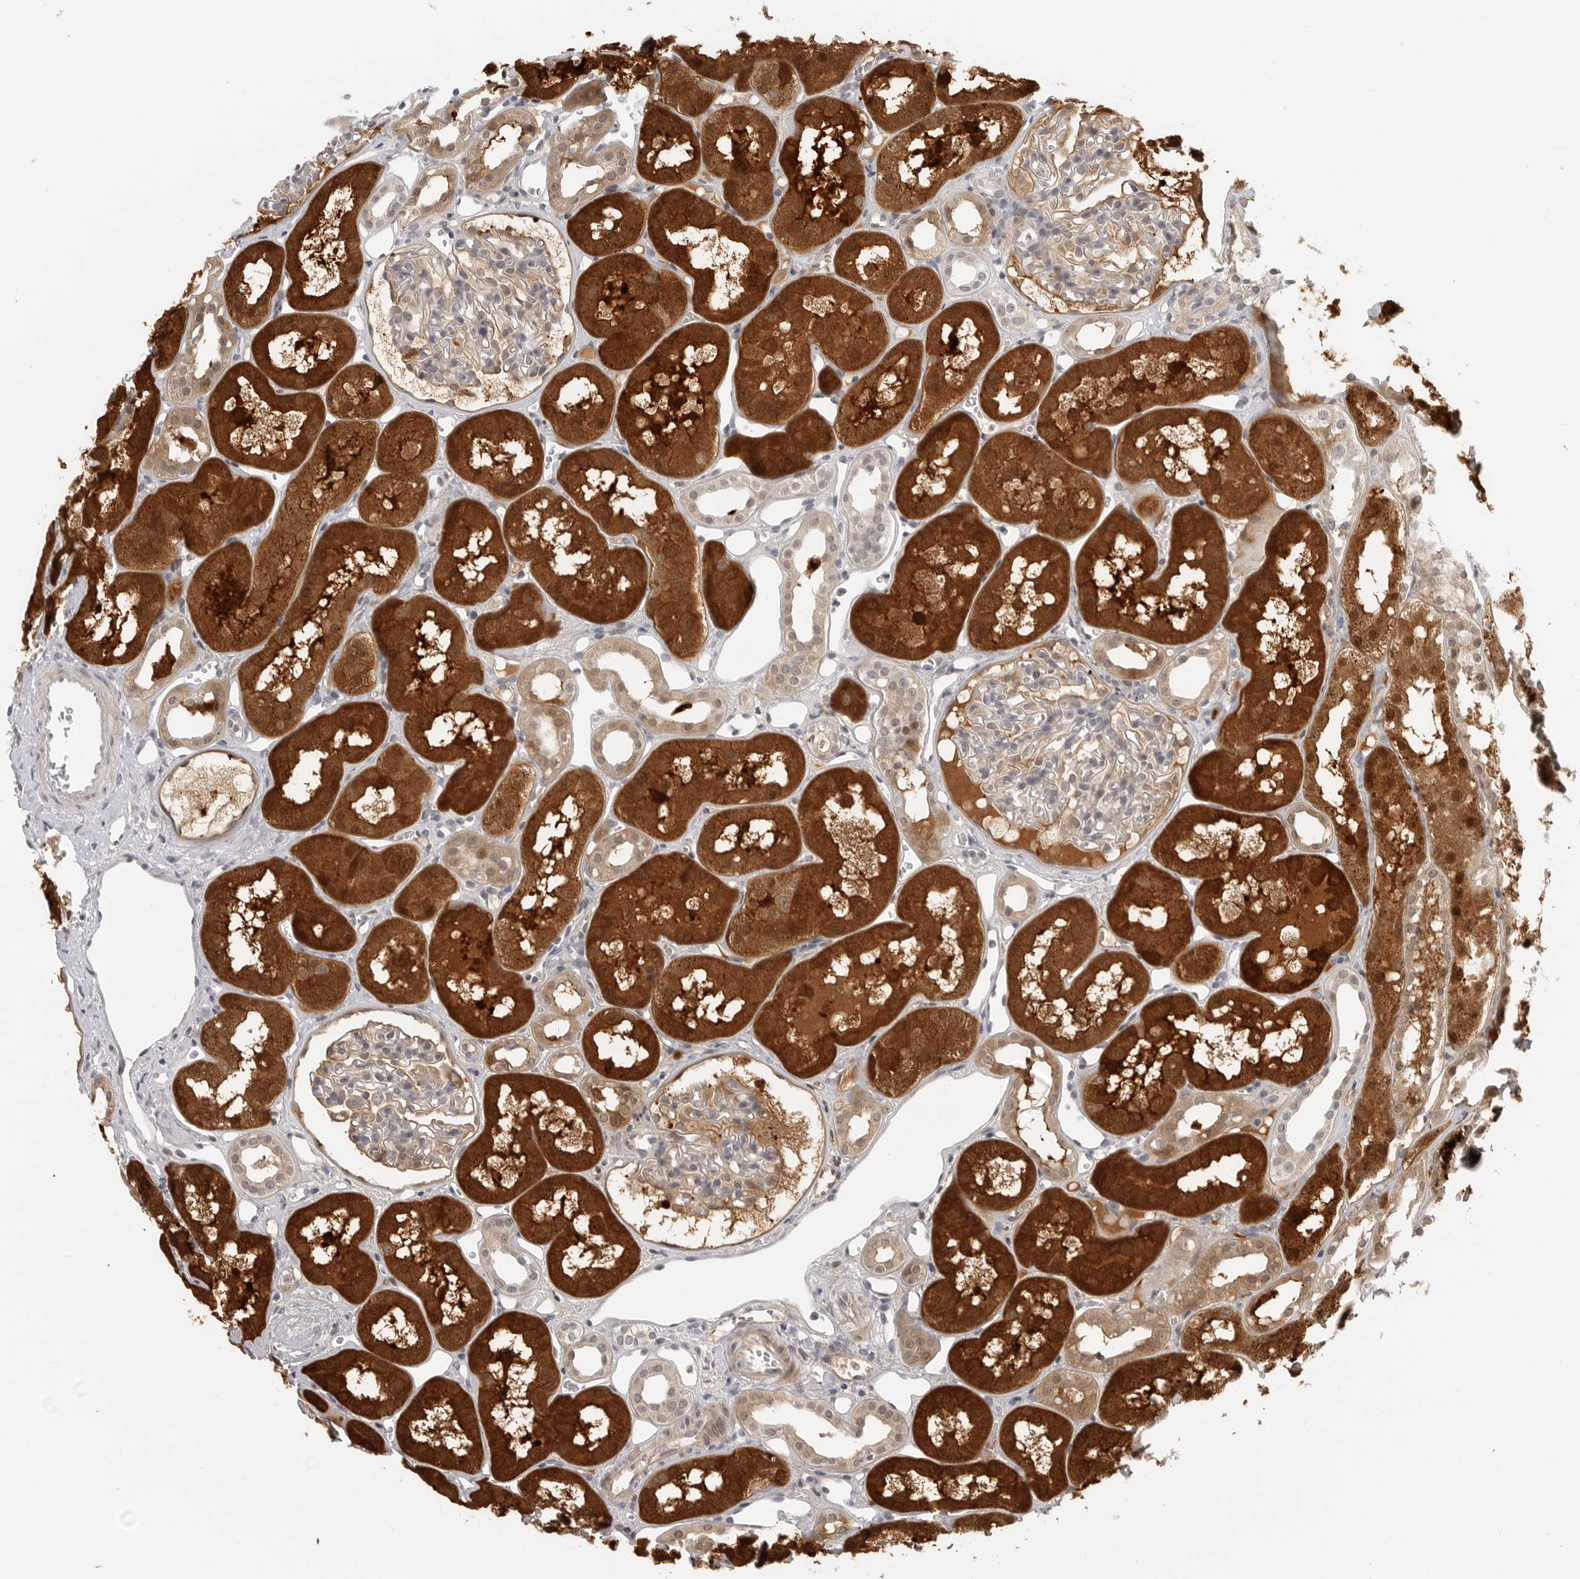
{"staining": {"intensity": "weak", "quantity": "<25%", "location": "cytoplasmic/membranous"}, "tissue": "kidney", "cell_type": "Cells in glomeruli", "image_type": "normal", "snomed": [{"axis": "morphology", "description": "Normal tissue, NOS"}, {"axis": "topography", "description": "Kidney"}], "caption": "DAB immunohistochemical staining of benign human kidney demonstrates no significant expression in cells in glomeruli.", "gene": "CTIF", "patient": {"sex": "male", "age": 16}}